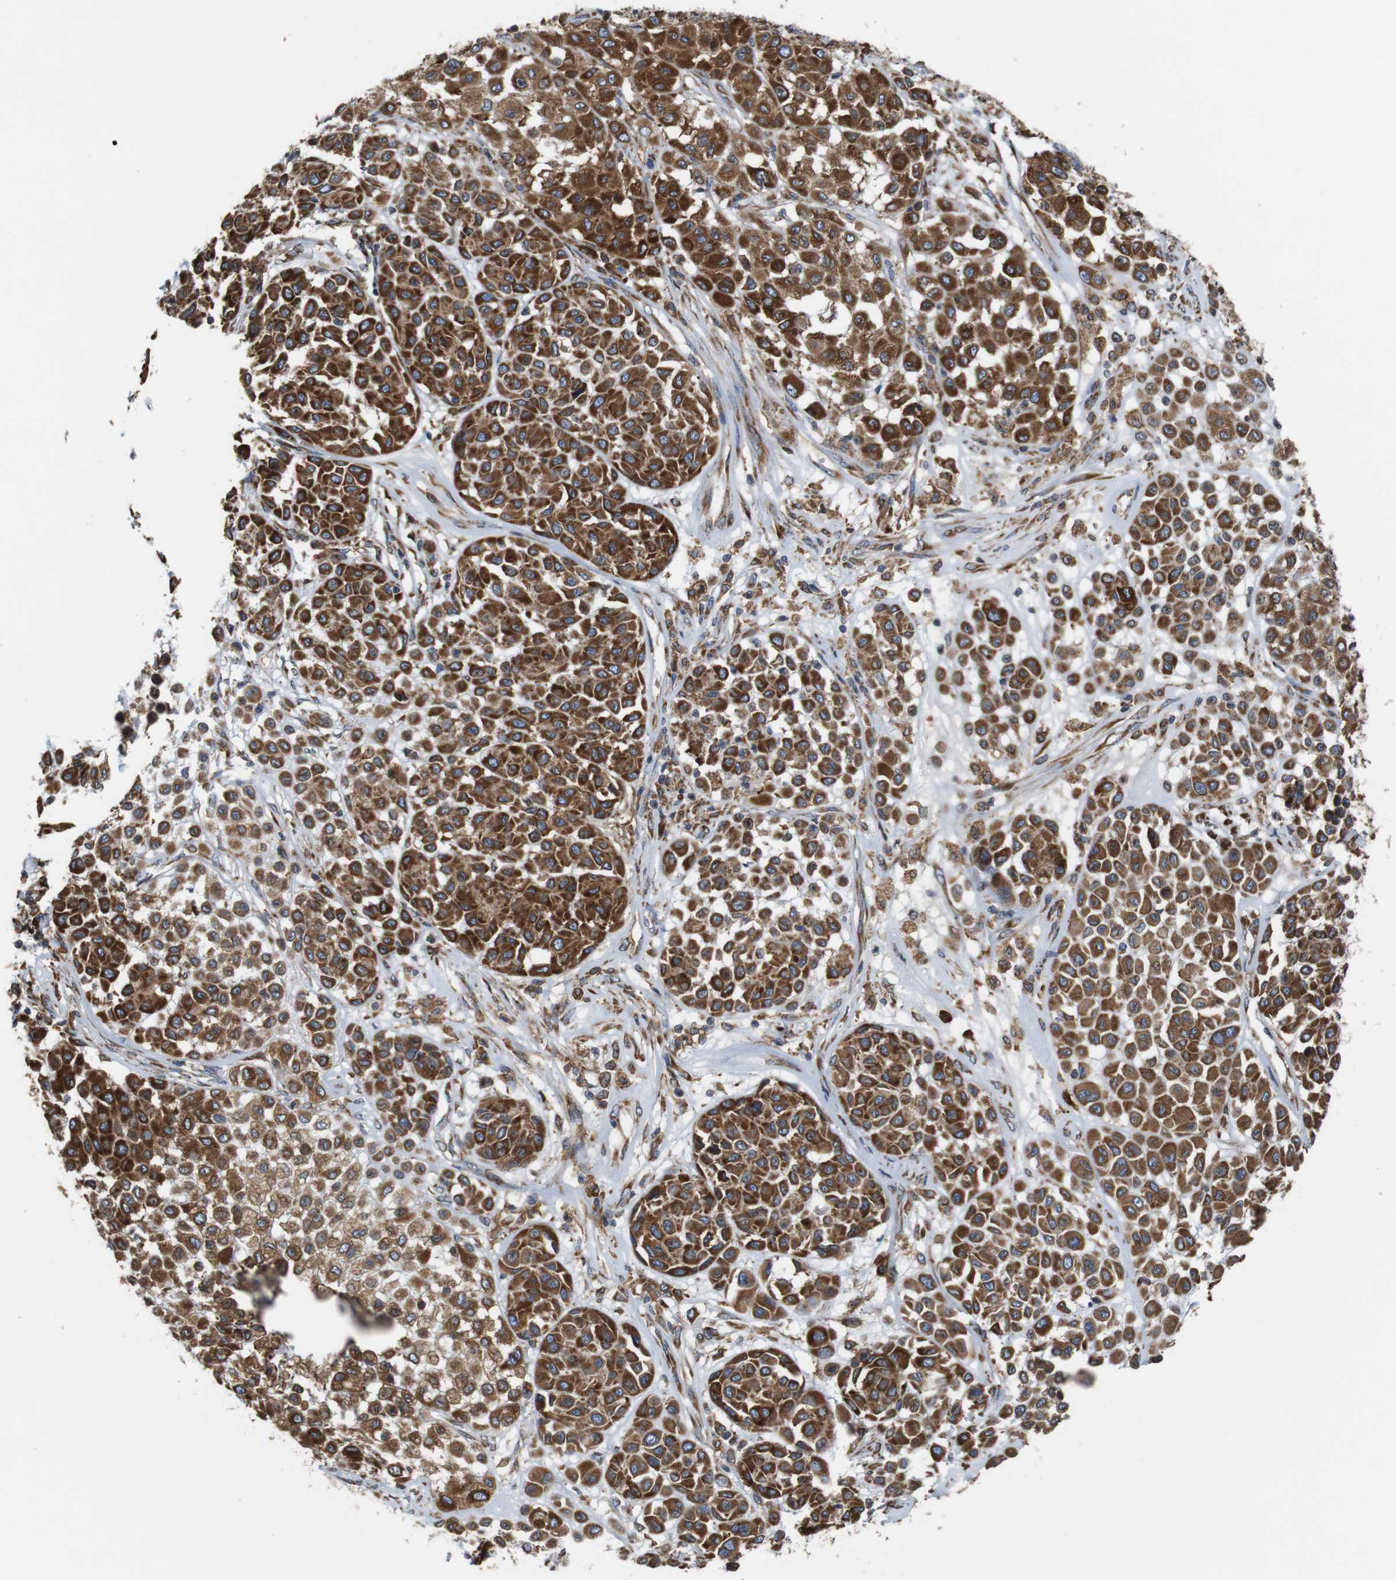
{"staining": {"intensity": "moderate", "quantity": ">75%", "location": "cytoplasmic/membranous"}, "tissue": "melanoma", "cell_type": "Tumor cells", "image_type": "cancer", "snomed": [{"axis": "morphology", "description": "Malignant melanoma, Metastatic site"}, {"axis": "topography", "description": "Soft tissue"}], "caption": "IHC histopathology image of human melanoma stained for a protein (brown), which displays medium levels of moderate cytoplasmic/membranous positivity in approximately >75% of tumor cells.", "gene": "UGGT1", "patient": {"sex": "male", "age": 41}}